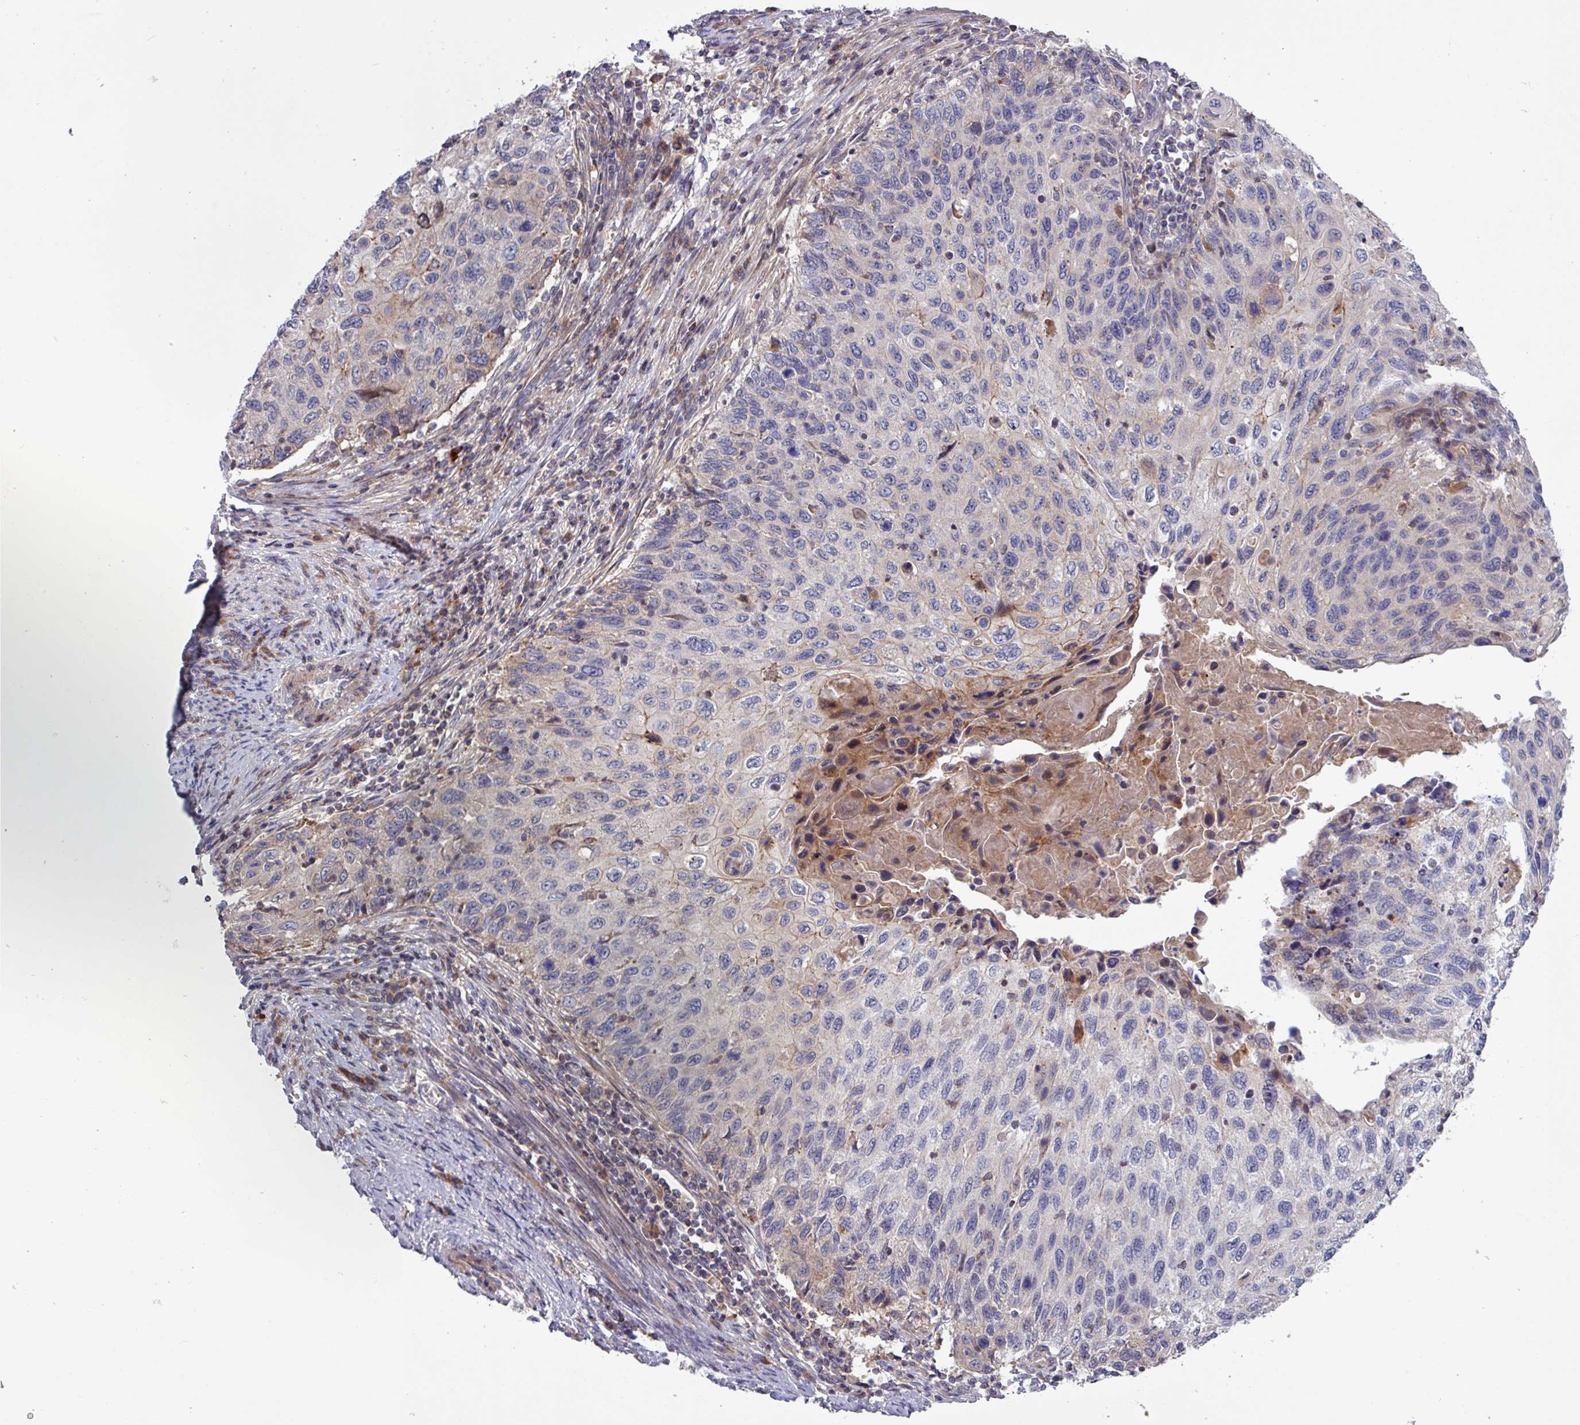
{"staining": {"intensity": "moderate", "quantity": "<25%", "location": "cytoplasmic/membranous"}, "tissue": "cervical cancer", "cell_type": "Tumor cells", "image_type": "cancer", "snomed": [{"axis": "morphology", "description": "Squamous cell carcinoma, NOS"}, {"axis": "topography", "description": "Cervix"}], "caption": "Brown immunohistochemical staining in cervical cancer displays moderate cytoplasmic/membranous staining in about <25% of tumor cells. (DAB (3,3'-diaminobenzidine) = brown stain, brightfield microscopy at high magnification).", "gene": "TNFSF12", "patient": {"sex": "female", "age": 70}}